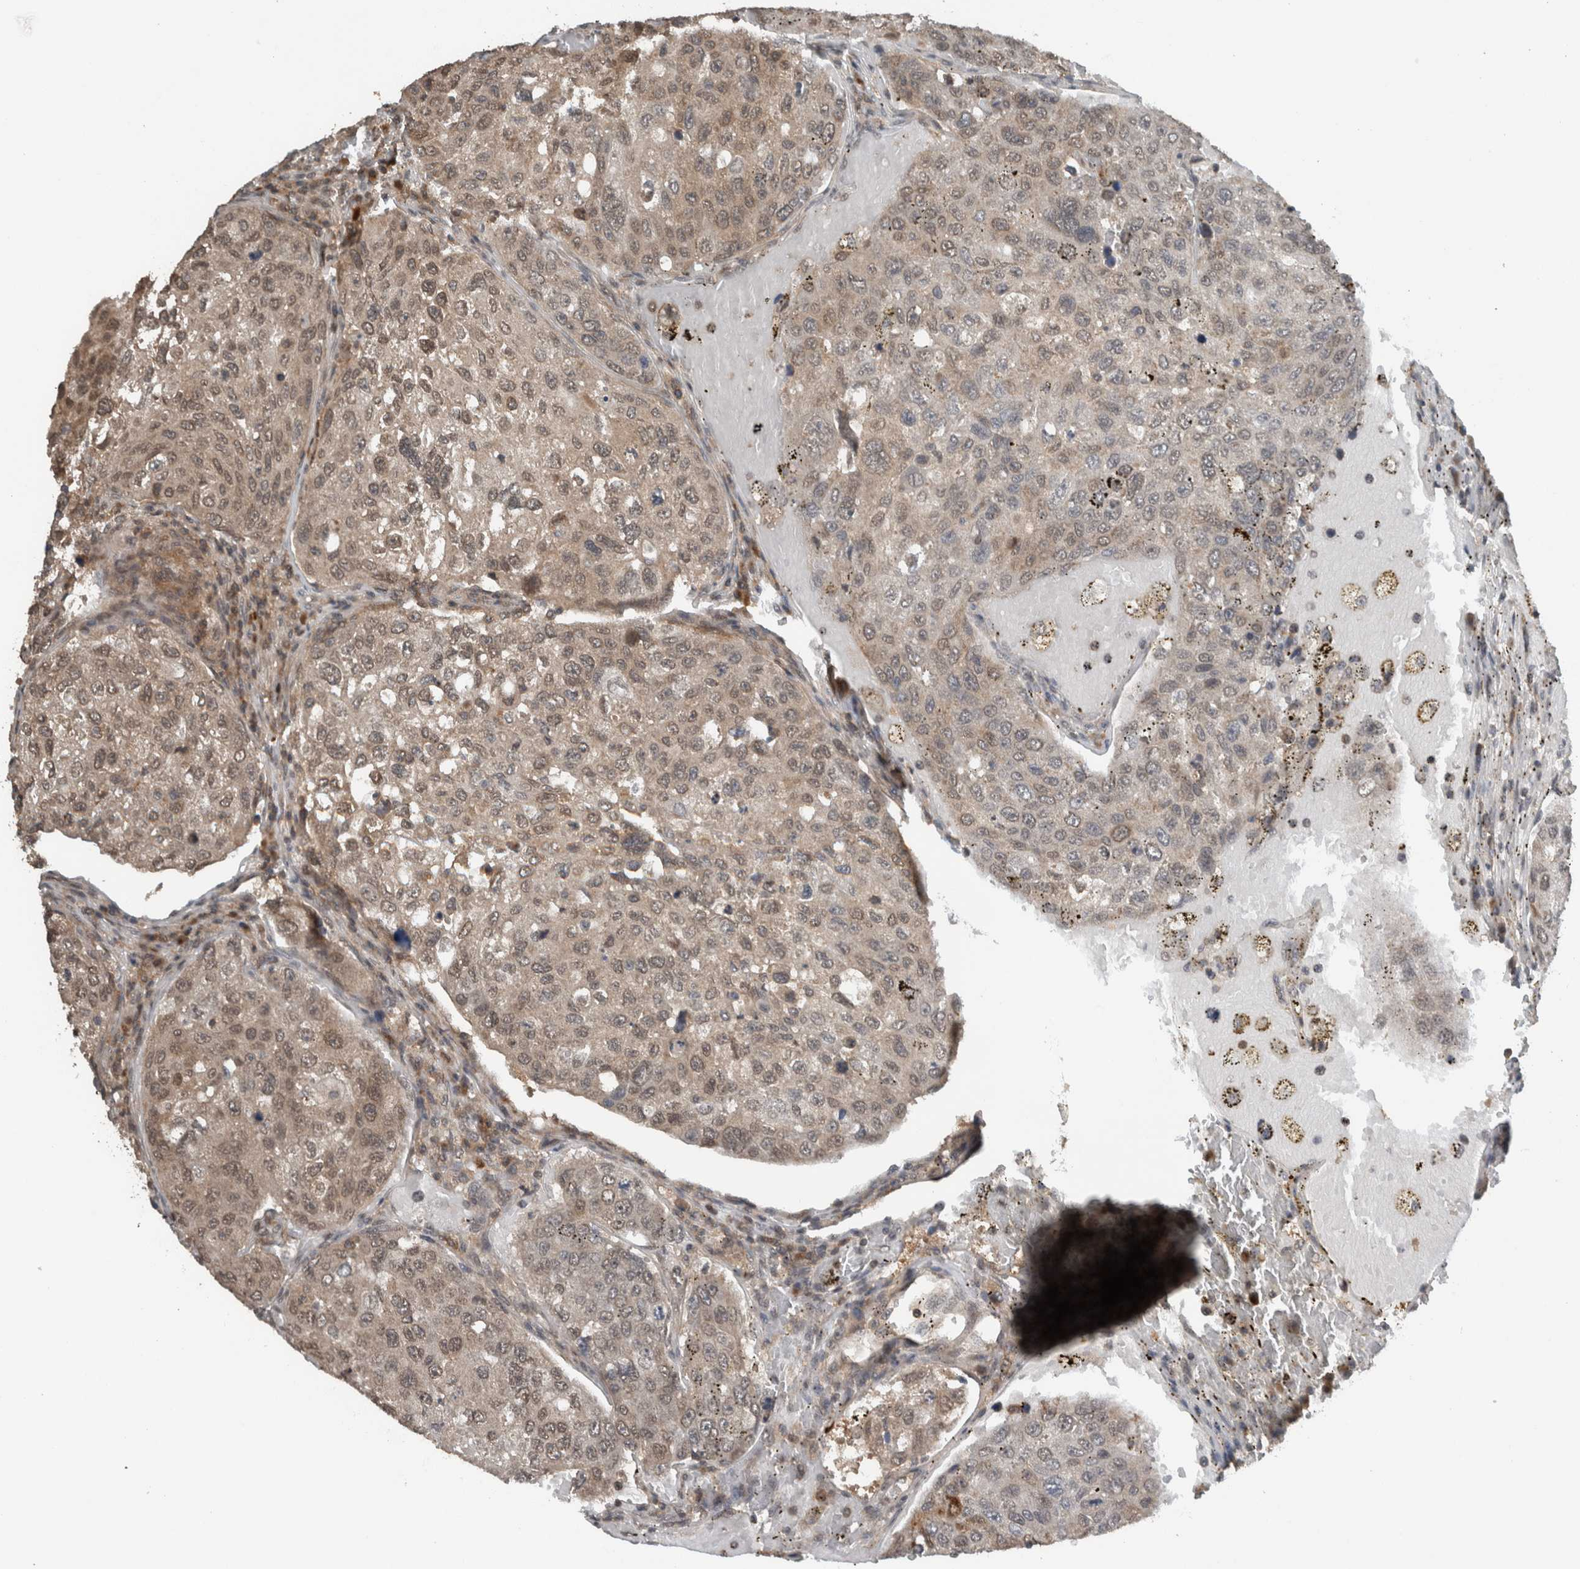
{"staining": {"intensity": "weak", "quantity": "25%-75%", "location": "cytoplasmic/membranous,nuclear"}, "tissue": "urothelial cancer", "cell_type": "Tumor cells", "image_type": "cancer", "snomed": [{"axis": "morphology", "description": "Urothelial carcinoma, High grade"}, {"axis": "topography", "description": "Lymph node"}, {"axis": "topography", "description": "Urinary bladder"}], "caption": "Tumor cells demonstrate weak cytoplasmic/membranous and nuclear expression in approximately 25%-75% of cells in high-grade urothelial carcinoma.", "gene": "SPAG7", "patient": {"sex": "male", "age": 51}}